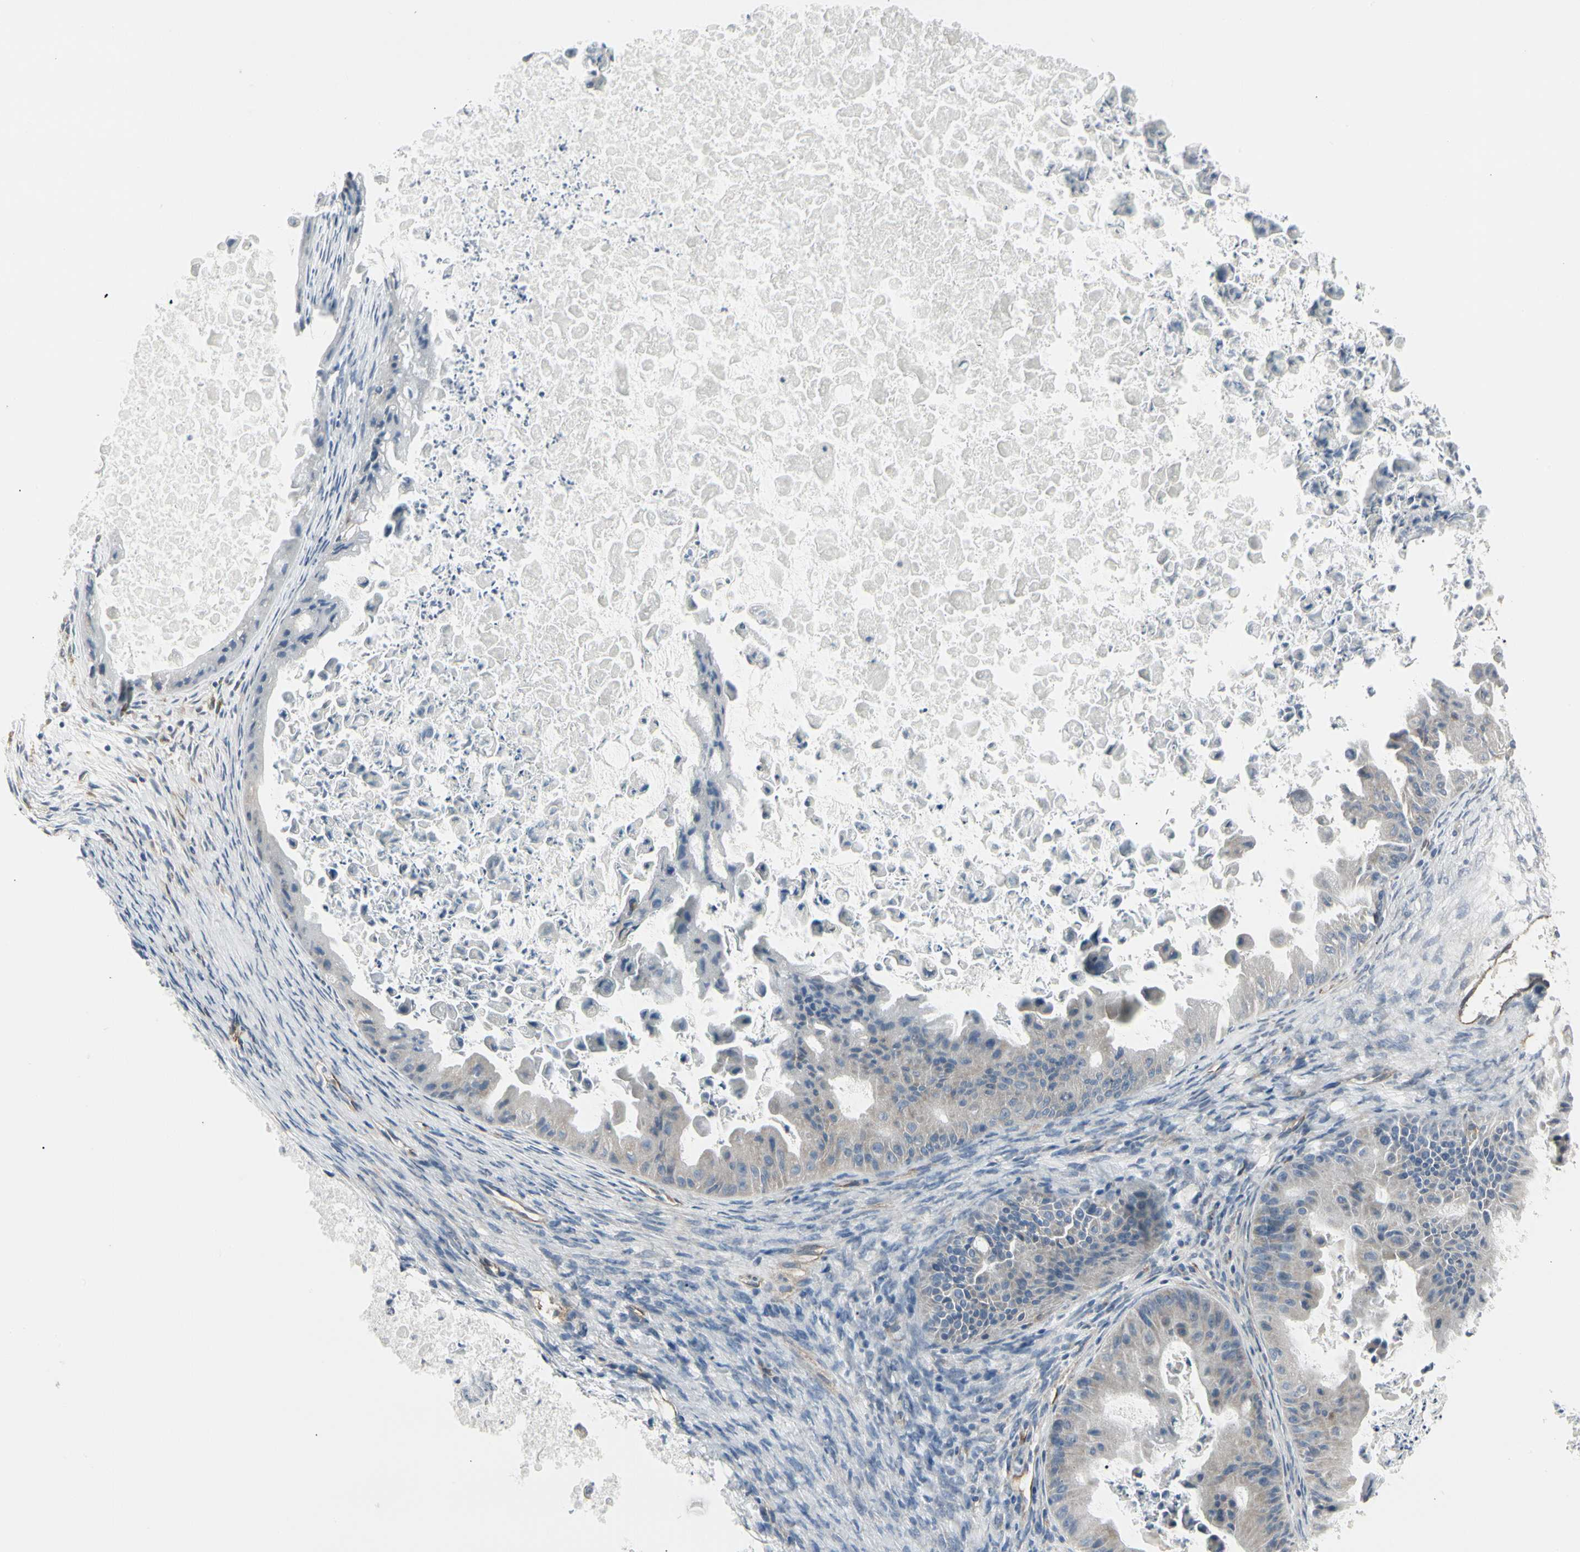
{"staining": {"intensity": "negative", "quantity": "none", "location": "none"}, "tissue": "ovarian cancer", "cell_type": "Tumor cells", "image_type": "cancer", "snomed": [{"axis": "morphology", "description": "Cystadenocarcinoma, mucinous, NOS"}, {"axis": "topography", "description": "Ovary"}], "caption": "A high-resolution photomicrograph shows IHC staining of ovarian cancer (mucinous cystadenocarcinoma), which reveals no significant staining in tumor cells. (Stains: DAB (3,3'-diaminobenzidine) IHC with hematoxylin counter stain, Microscopy: brightfield microscopy at high magnification).", "gene": "ATP6V1B2", "patient": {"sex": "female", "age": 37}}